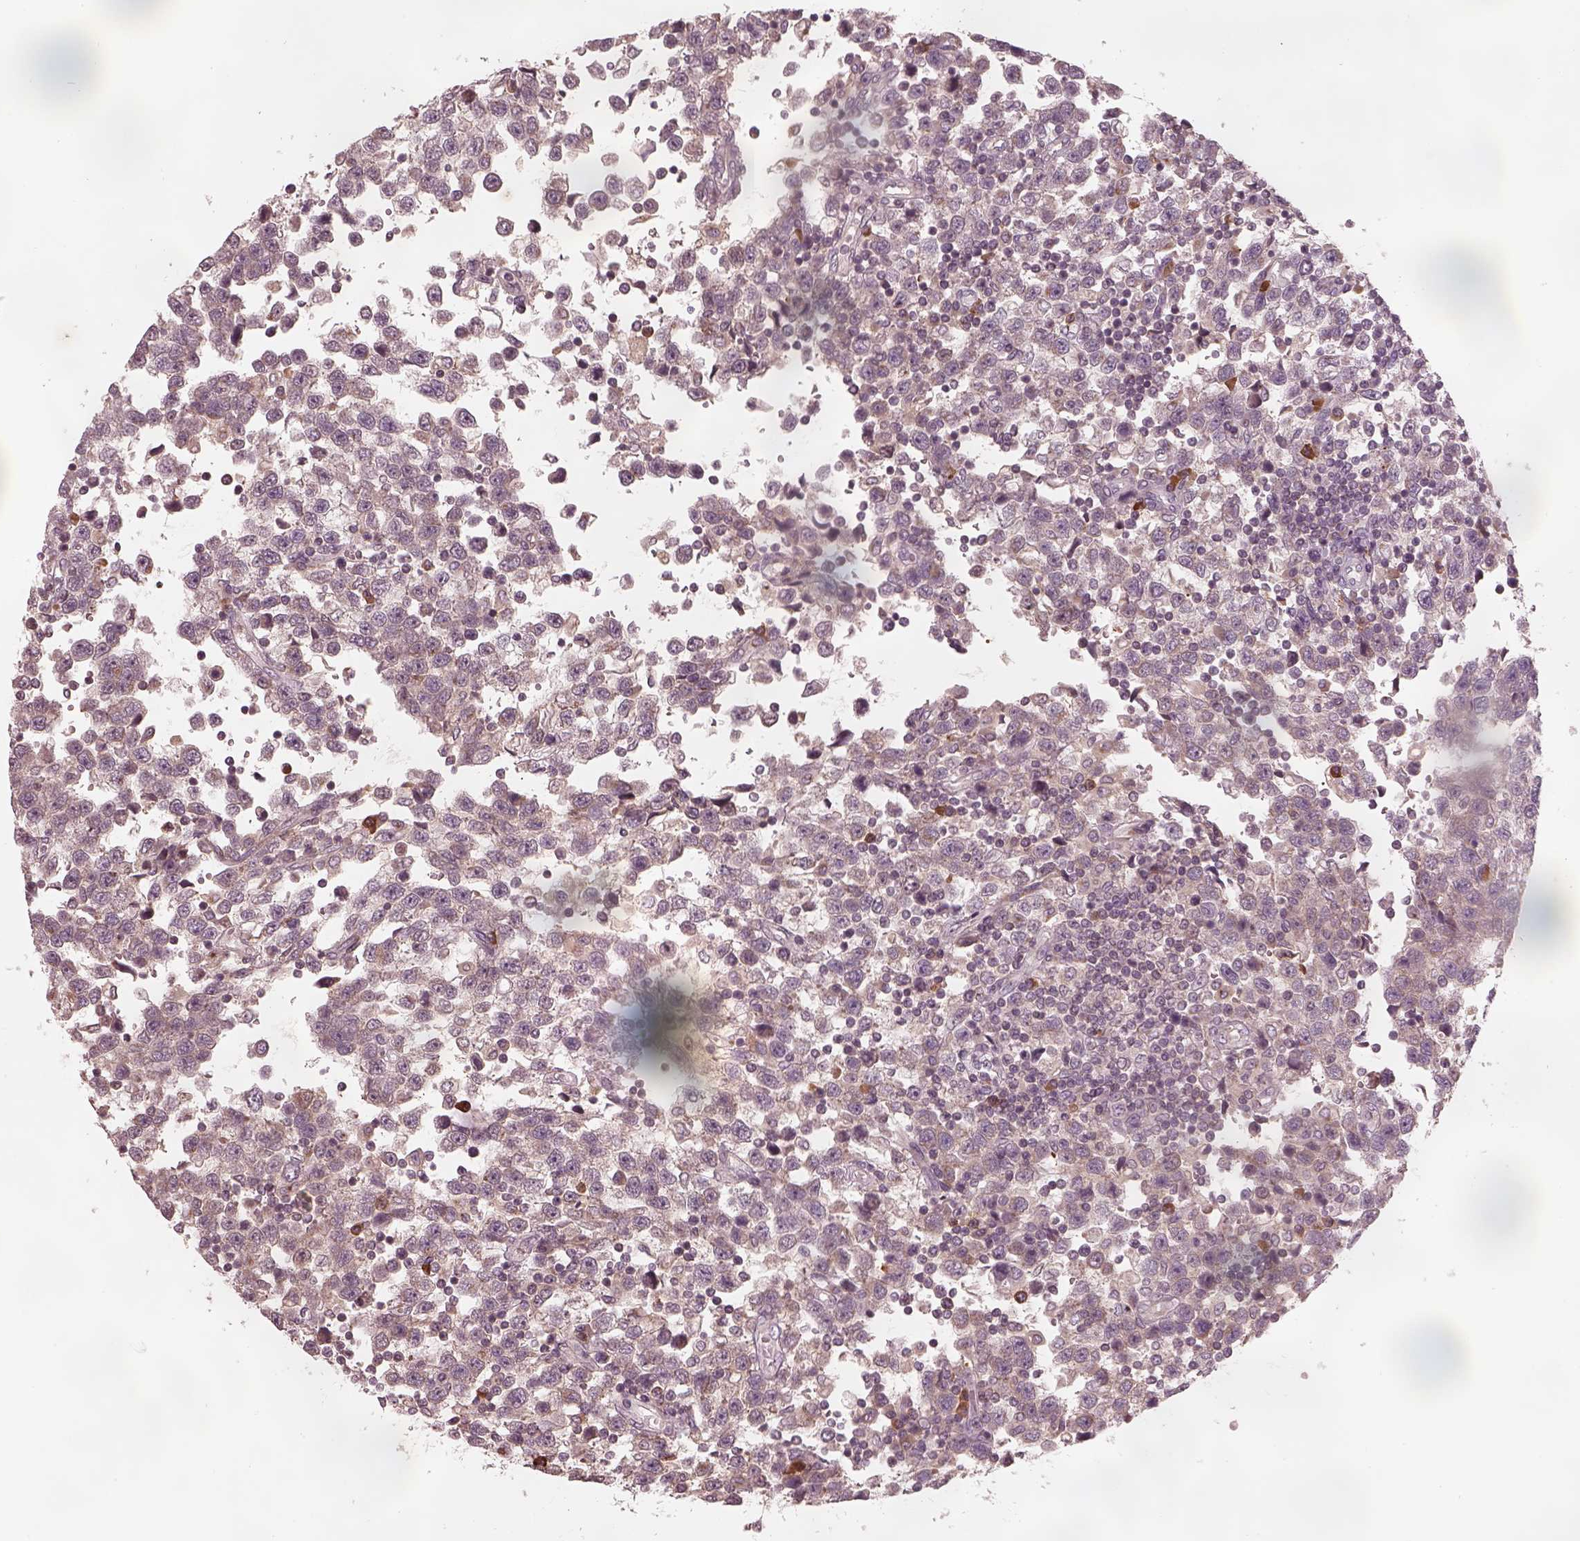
{"staining": {"intensity": "moderate", "quantity": "<25%", "location": "cytoplasmic/membranous"}, "tissue": "testis cancer", "cell_type": "Tumor cells", "image_type": "cancer", "snomed": [{"axis": "morphology", "description": "Seminoma, NOS"}, {"axis": "topography", "description": "Testis"}], "caption": "This image demonstrates testis cancer stained with IHC to label a protein in brown. The cytoplasmic/membranous of tumor cells show moderate positivity for the protein. Nuclei are counter-stained blue.", "gene": "SDCBP2", "patient": {"sex": "male", "age": 34}}